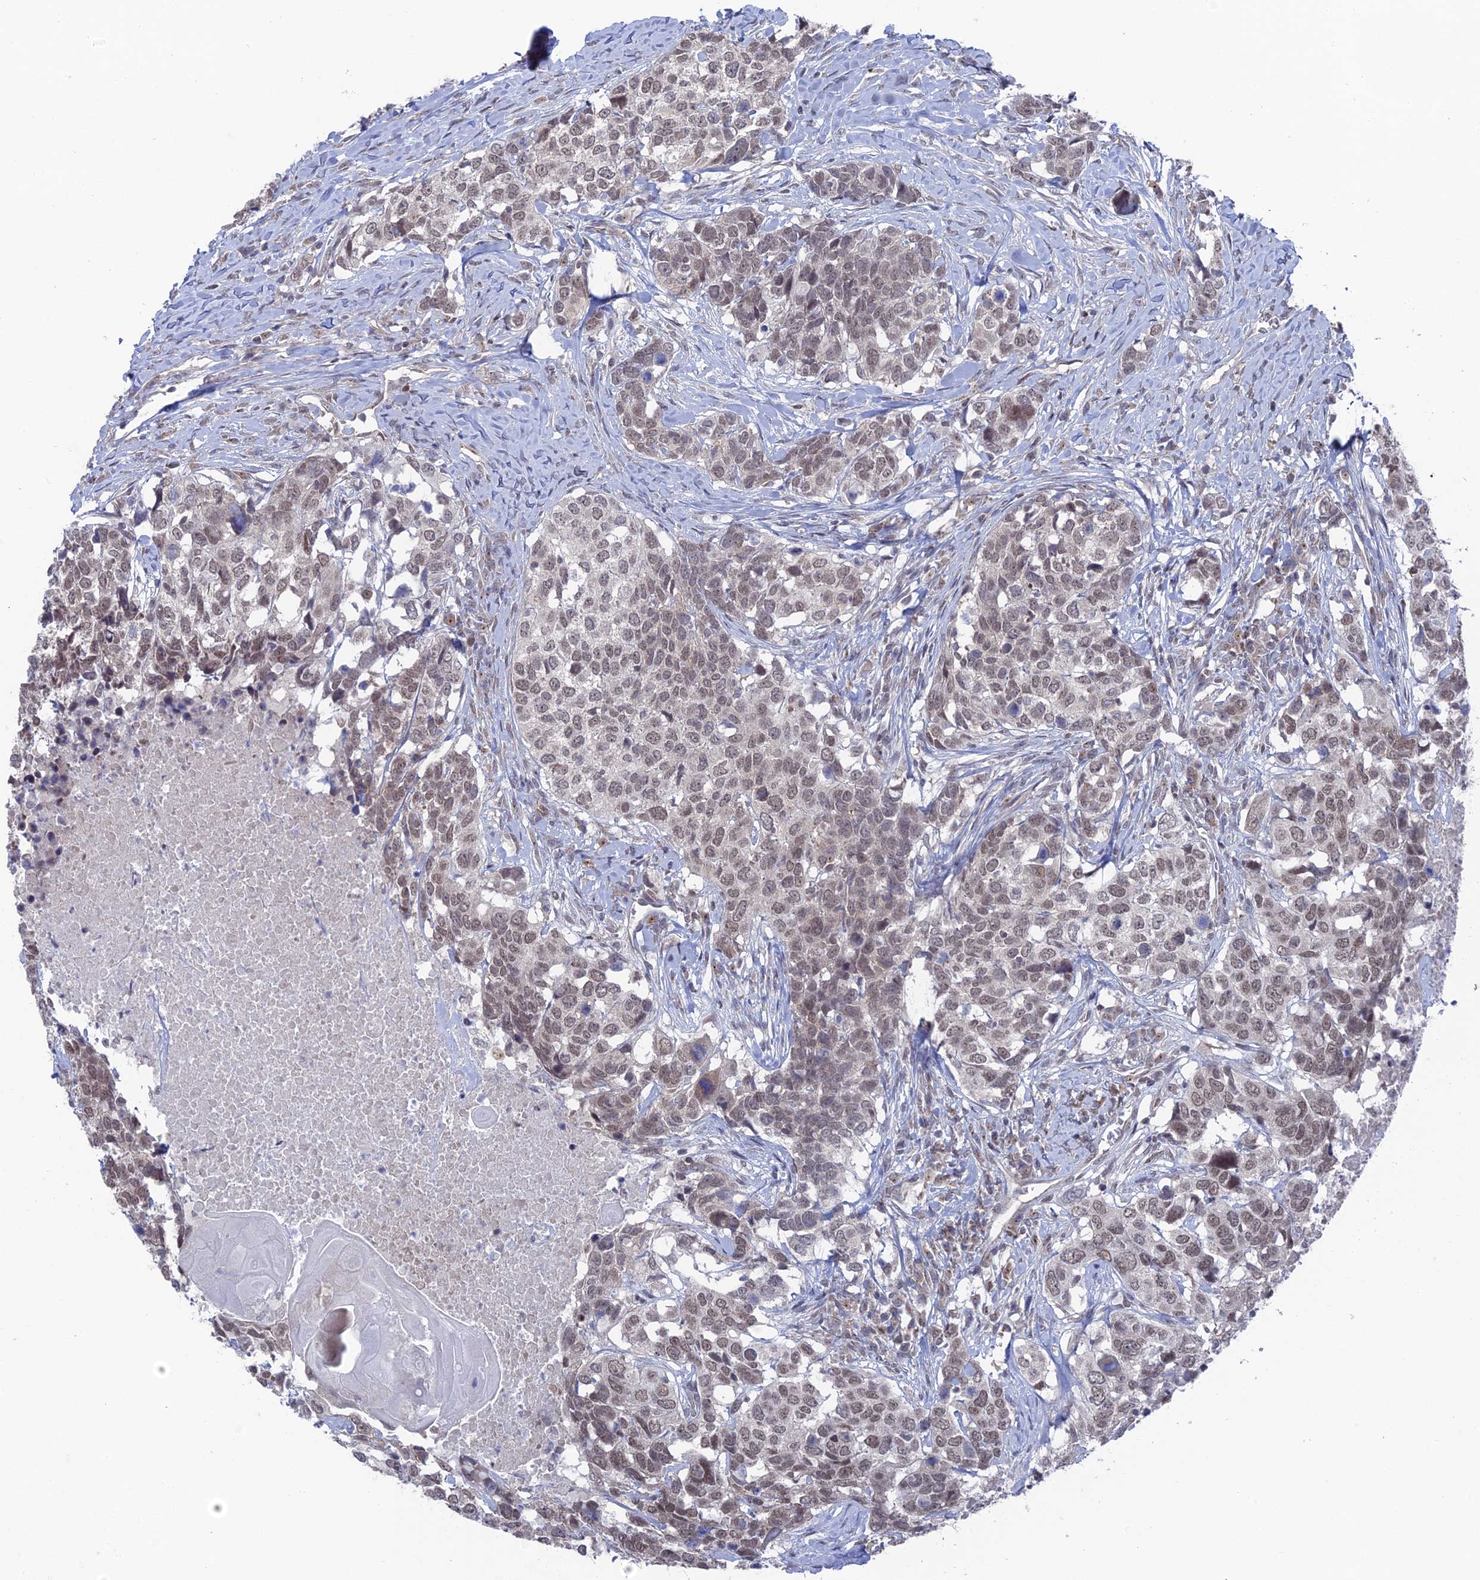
{"staining": {"intensity": "weak", "quantity": ">75%", "location": "nuclear"}, "tissue": "head and neck cancer", "cell_type": "Tumor cells", "image_type": "cancer", "snomed": [{"axis": "morphology", "description": "Squamous cell carcinoma, NOS"}, {"axis": "topography", "description": "Head-Neck"}], "caption": "The photomicrograph shows a brown stain indicating the presence of a protein in the nuclear of tumor cells in head and neck cancer. Nuclei are stained in blue.", "gene": "FHIP2A", "patient": {"sex": "male", "age": 66}}